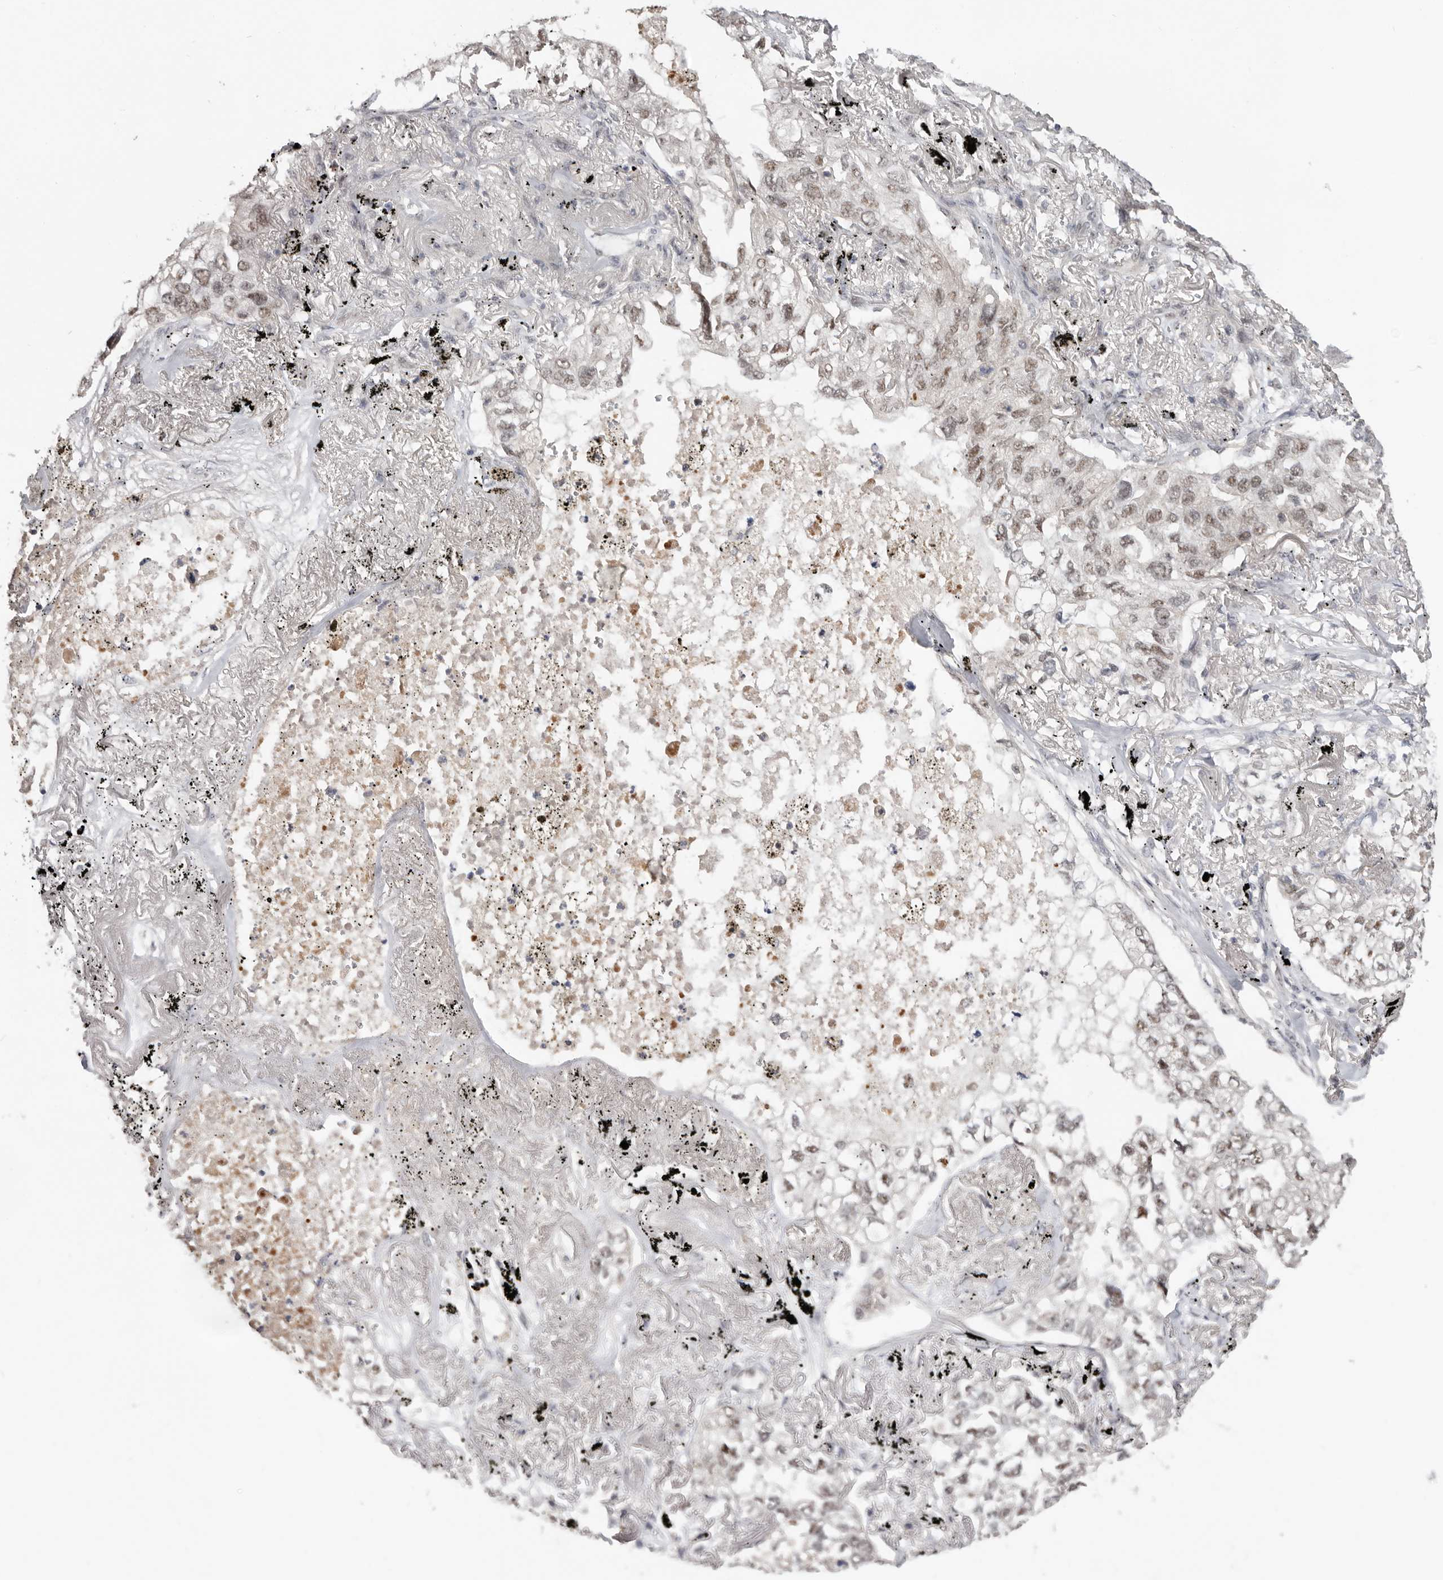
{"staining": {"intensity": "weak", "quantity": ">75%", "location": "nuclear"}, "tissue": "lung cancer", "cell_type": "Tumor cells", "image_type": "cancer", "snomed": [{"axis": "morphology", "description": "Adenocarcinoma, NOS"}, {"axis": "topography", "description": "Lung"}], "caption": "Tumor cells display weak nuclear positivity in about >75% of cells in lung adenocarcinoma.", "gene": "BRCA2", "patient": {"sex": "male", "age": 65}}